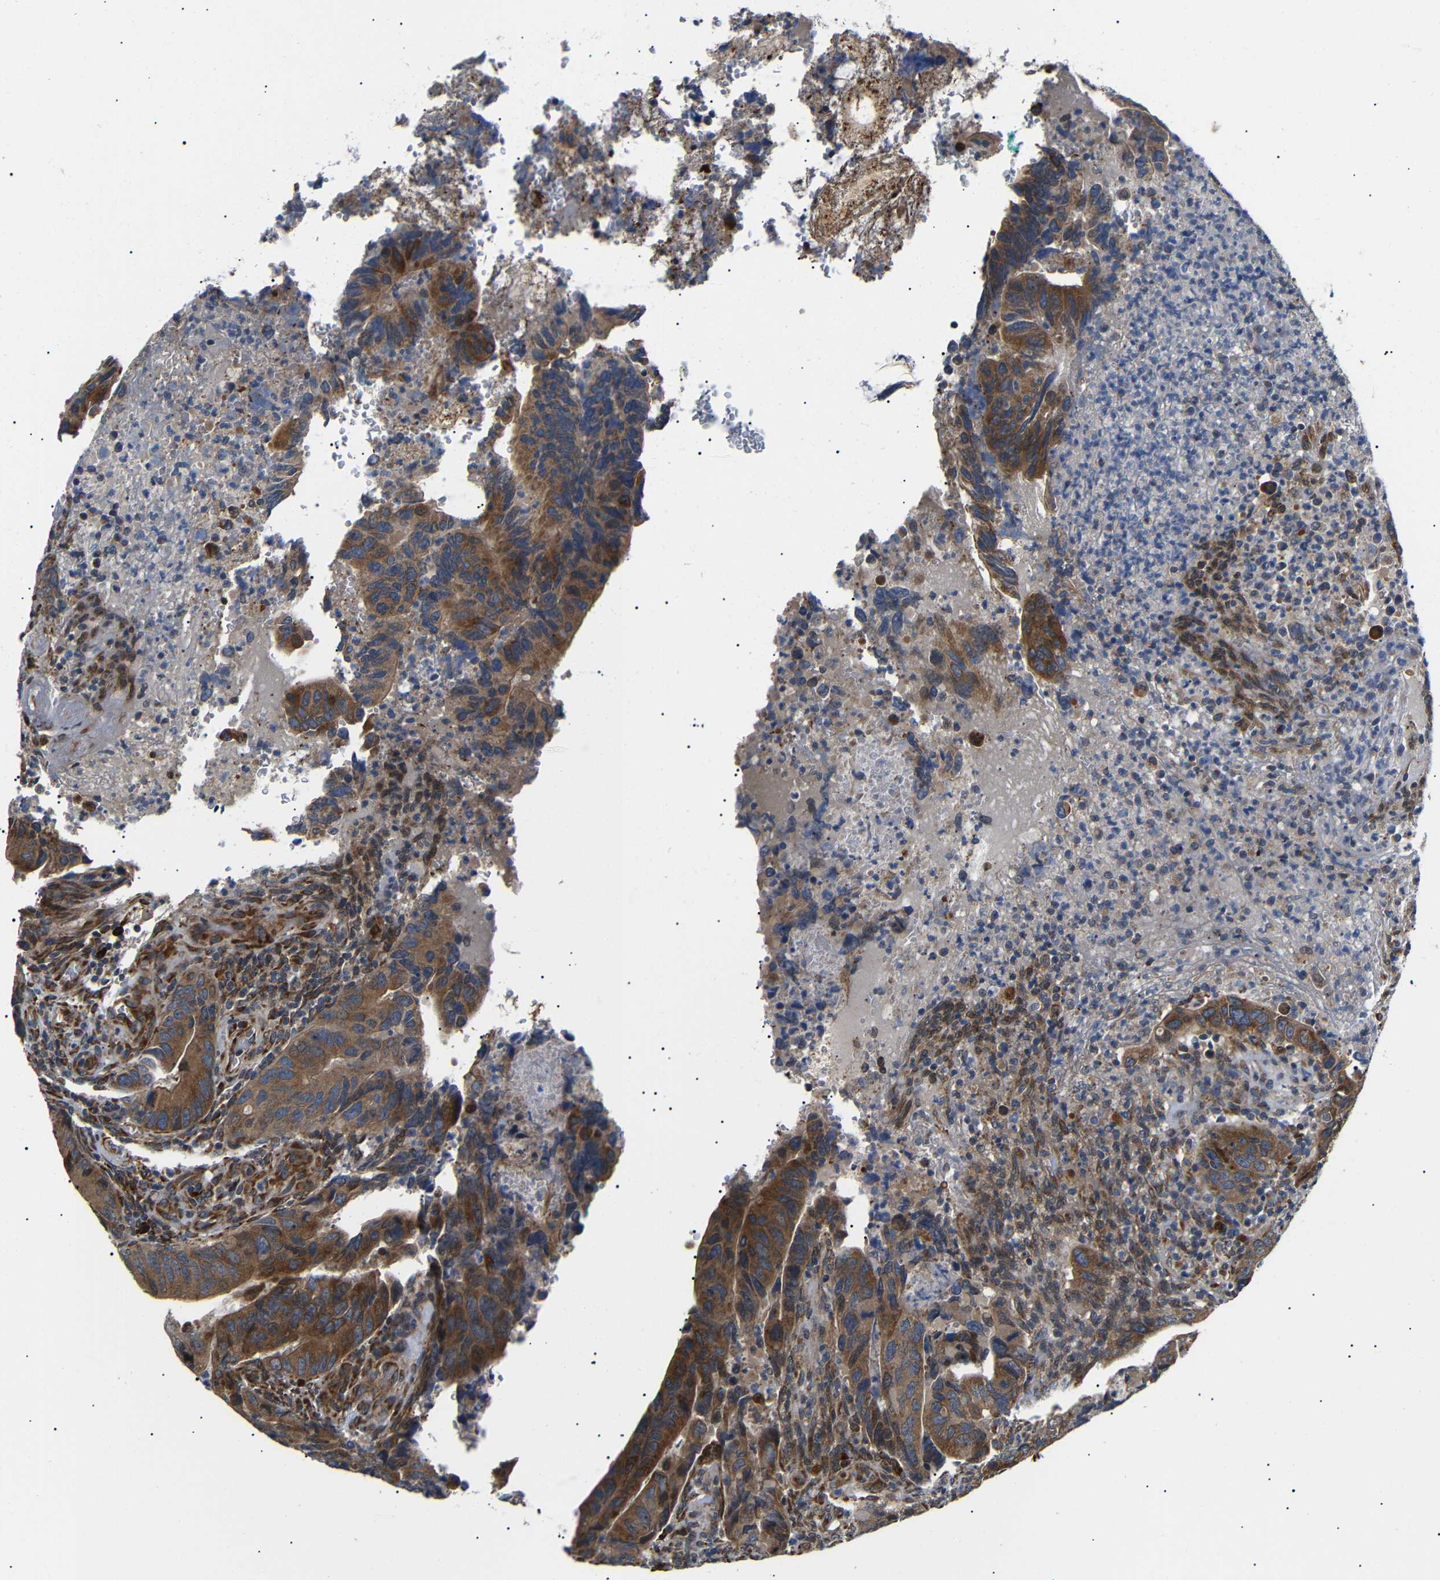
{"staining": {"intensity": "strong", "quantity": ">75%", "location": "cytoplasmic/membranous"}, "tissue": "colorectal cancer", "cell_type": "Tumor cells", "image_type": "cancer", "snomed": [{"axis": "morphology", "description": "Normal tissue, NOS"}, {"axis": "morphology", "description": "Adenocarcinoma, NOS"}, {"axis": "topography", "description": "Colon"}], "caption": "Colorectal cancer was stained to show a protein in brown. There is high levels of strong cytoplasmic/membranous staining in about >75% of tumor cells. Nuclei are stained in blue.", "gene": "KANK4", "patient": {"sex": "male", "age": 56}}